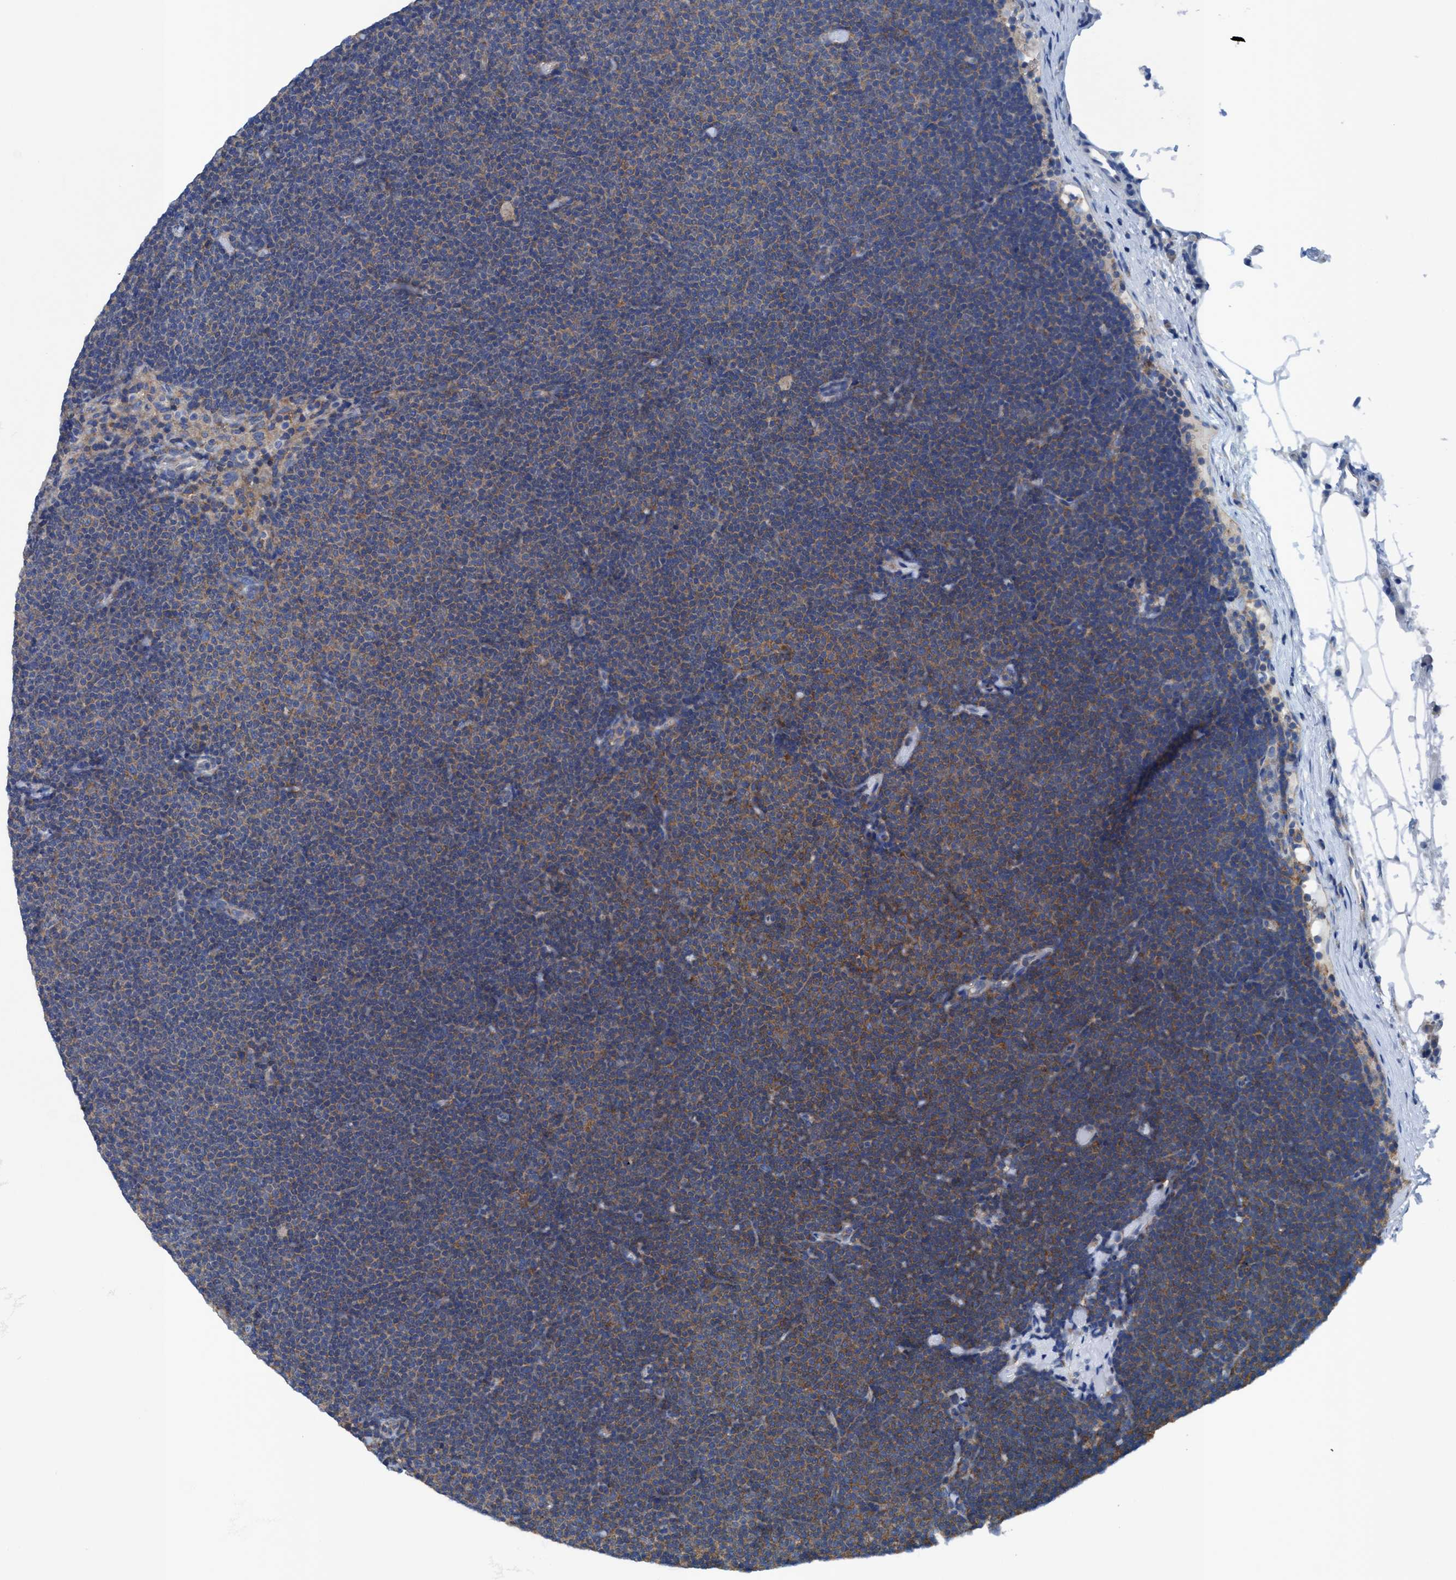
{"staining": {"intensity": "moderate", "quantity": "<25%", "location": "cytoplasmic/membranous"}, "tissue": "lymphoma", "cell_type": "Tumor cells", "image_type": "cancer", "snomed": [{"axis": "morphology", "description": "Malignant lymphoma, non-Hodgkin's type, Low grade"}, {"axis": "topography", "description": "Lymph node"}], "caption": "This photomicrograph demonstrates immunohistochemistry (IHC) staining of human lymphoma, with low moderate cytoplasmic/membranous positivity in about <25% of tumor cells.", "gene": "NMT1", "patient": {"sex": "female", "age": 53}}